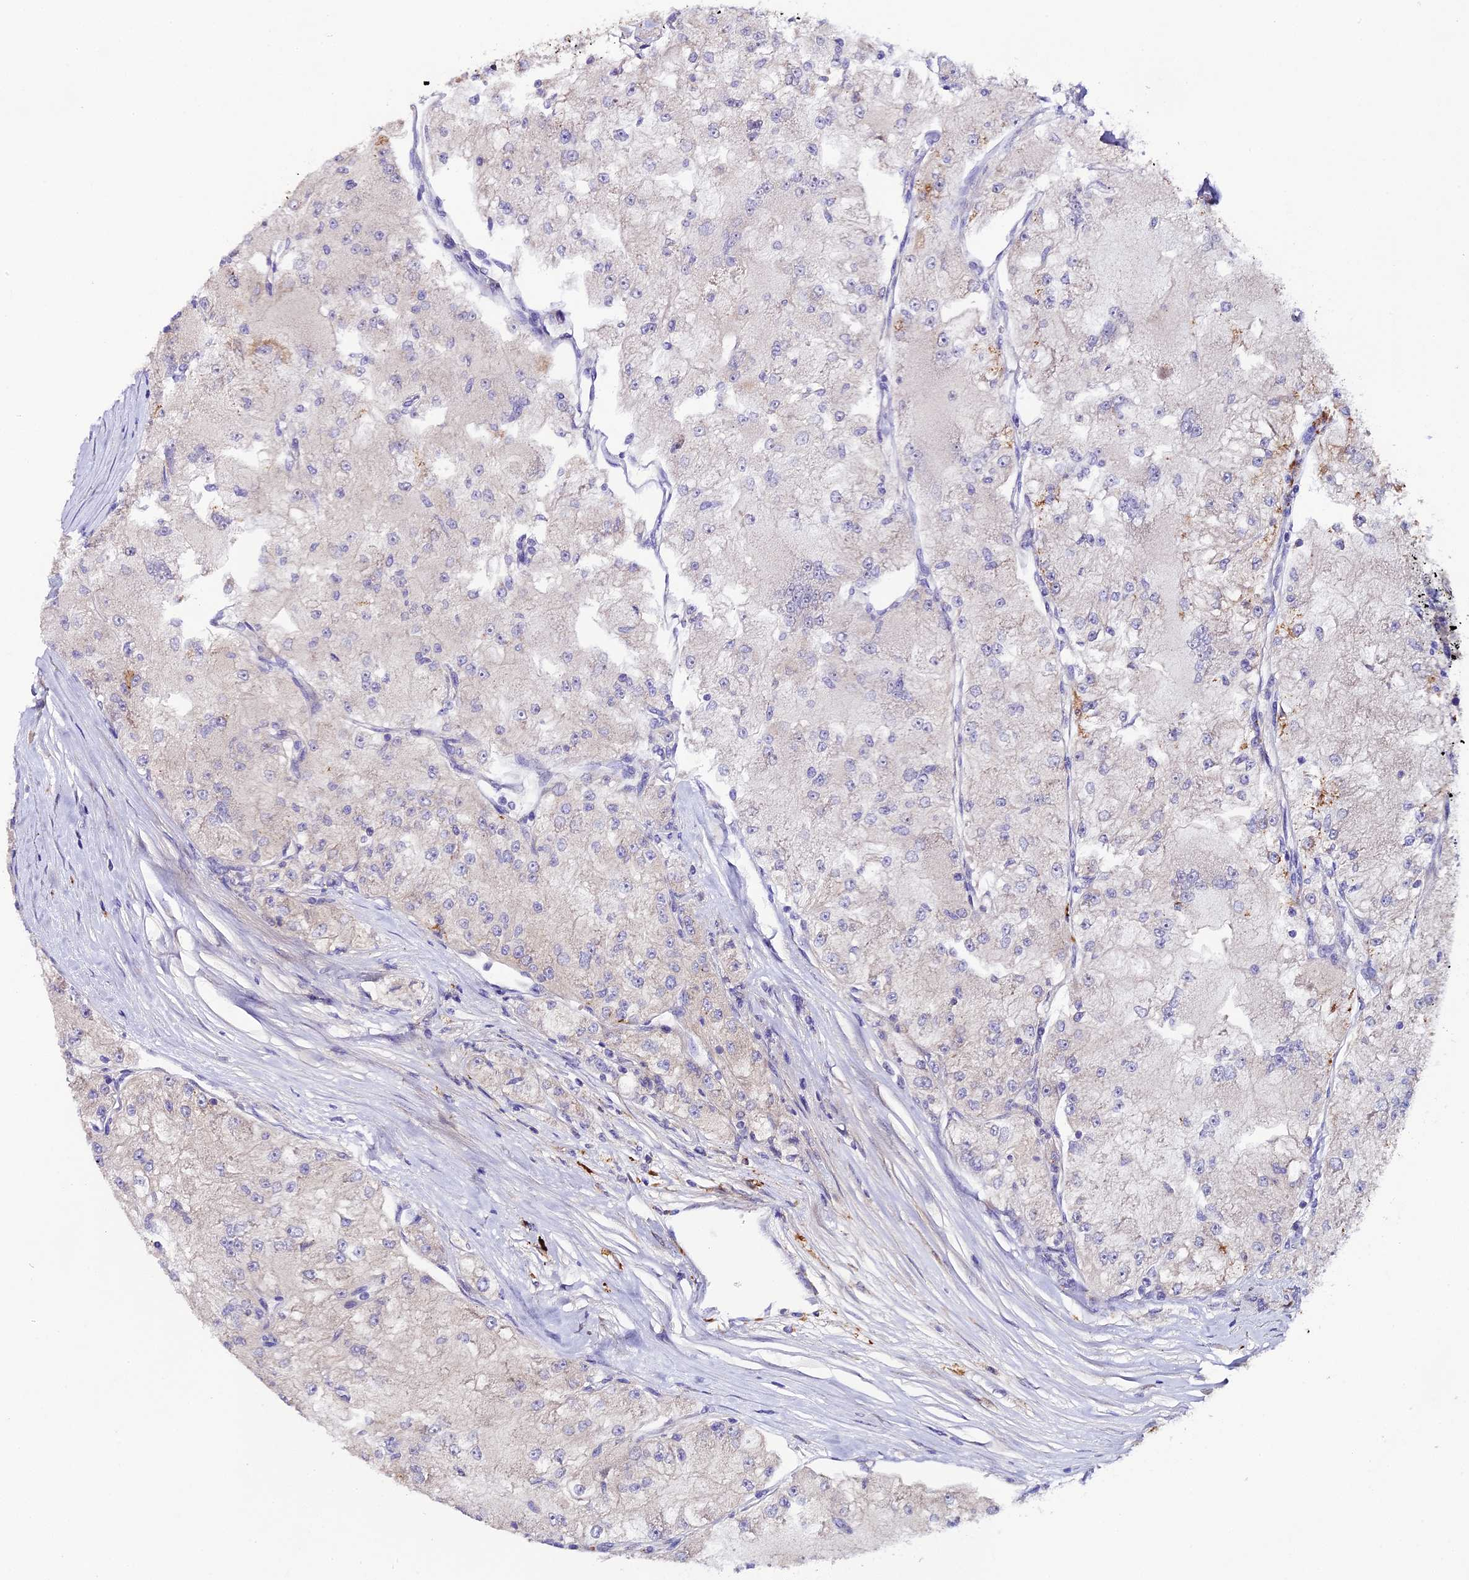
{"staining": {"intensity": "negative", "quantity": "none", "location": "none"}, "tissue": "renal cancer", "cell_type": "Tumor cells", "image_type": "cancer", "snomed": [{"axis": "morphology", "description": "Adenocarcinoma, NOS"}, {"axis": "topography", "description": "Kidney"}], "caption": "Renal adenocarcinoma was stained to show a protein in brown. There is no significant staining in tumor cells.", "gene": "PIGU", "patient": {"sex": "female", "age": 72}}